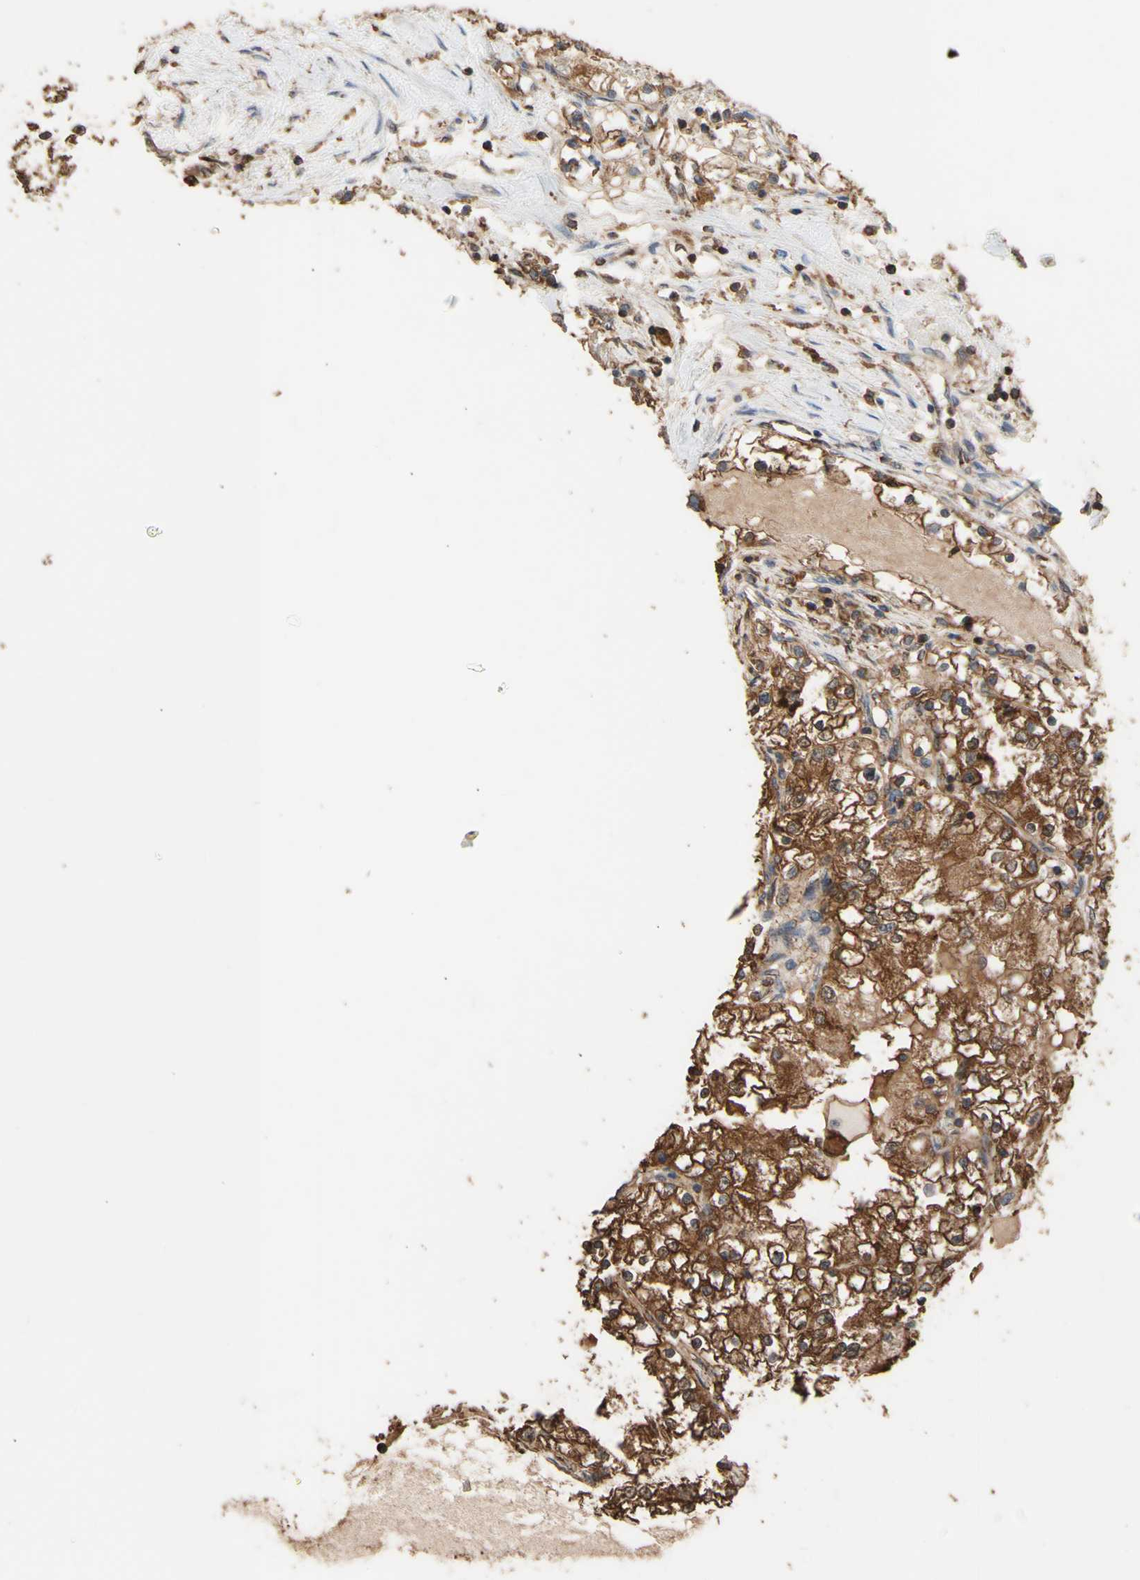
{"staining": {"intensity": "moderate", "quantity": ">75%", "location": "cytoplasmic/membranous"}, "tissue": "renal cancer", "cell_type": "Tumor cells", "image_type": "cancer", "snomed": [{"axis": "morphology", "description": "Adenocarcinoma, NOS"}, {"axis": "topography", "description": "Kidney"}], "caption": "A medium amount of moderate cytoplasmic/membranous positivity is identified in about >75% of tumor cells in renal adenocarcinoma tissue. (DAB IHC with brightfield microscopy, high magnification).", "gene": "ALDH9A1", "patient": {"sex": "male", "age": 68}}